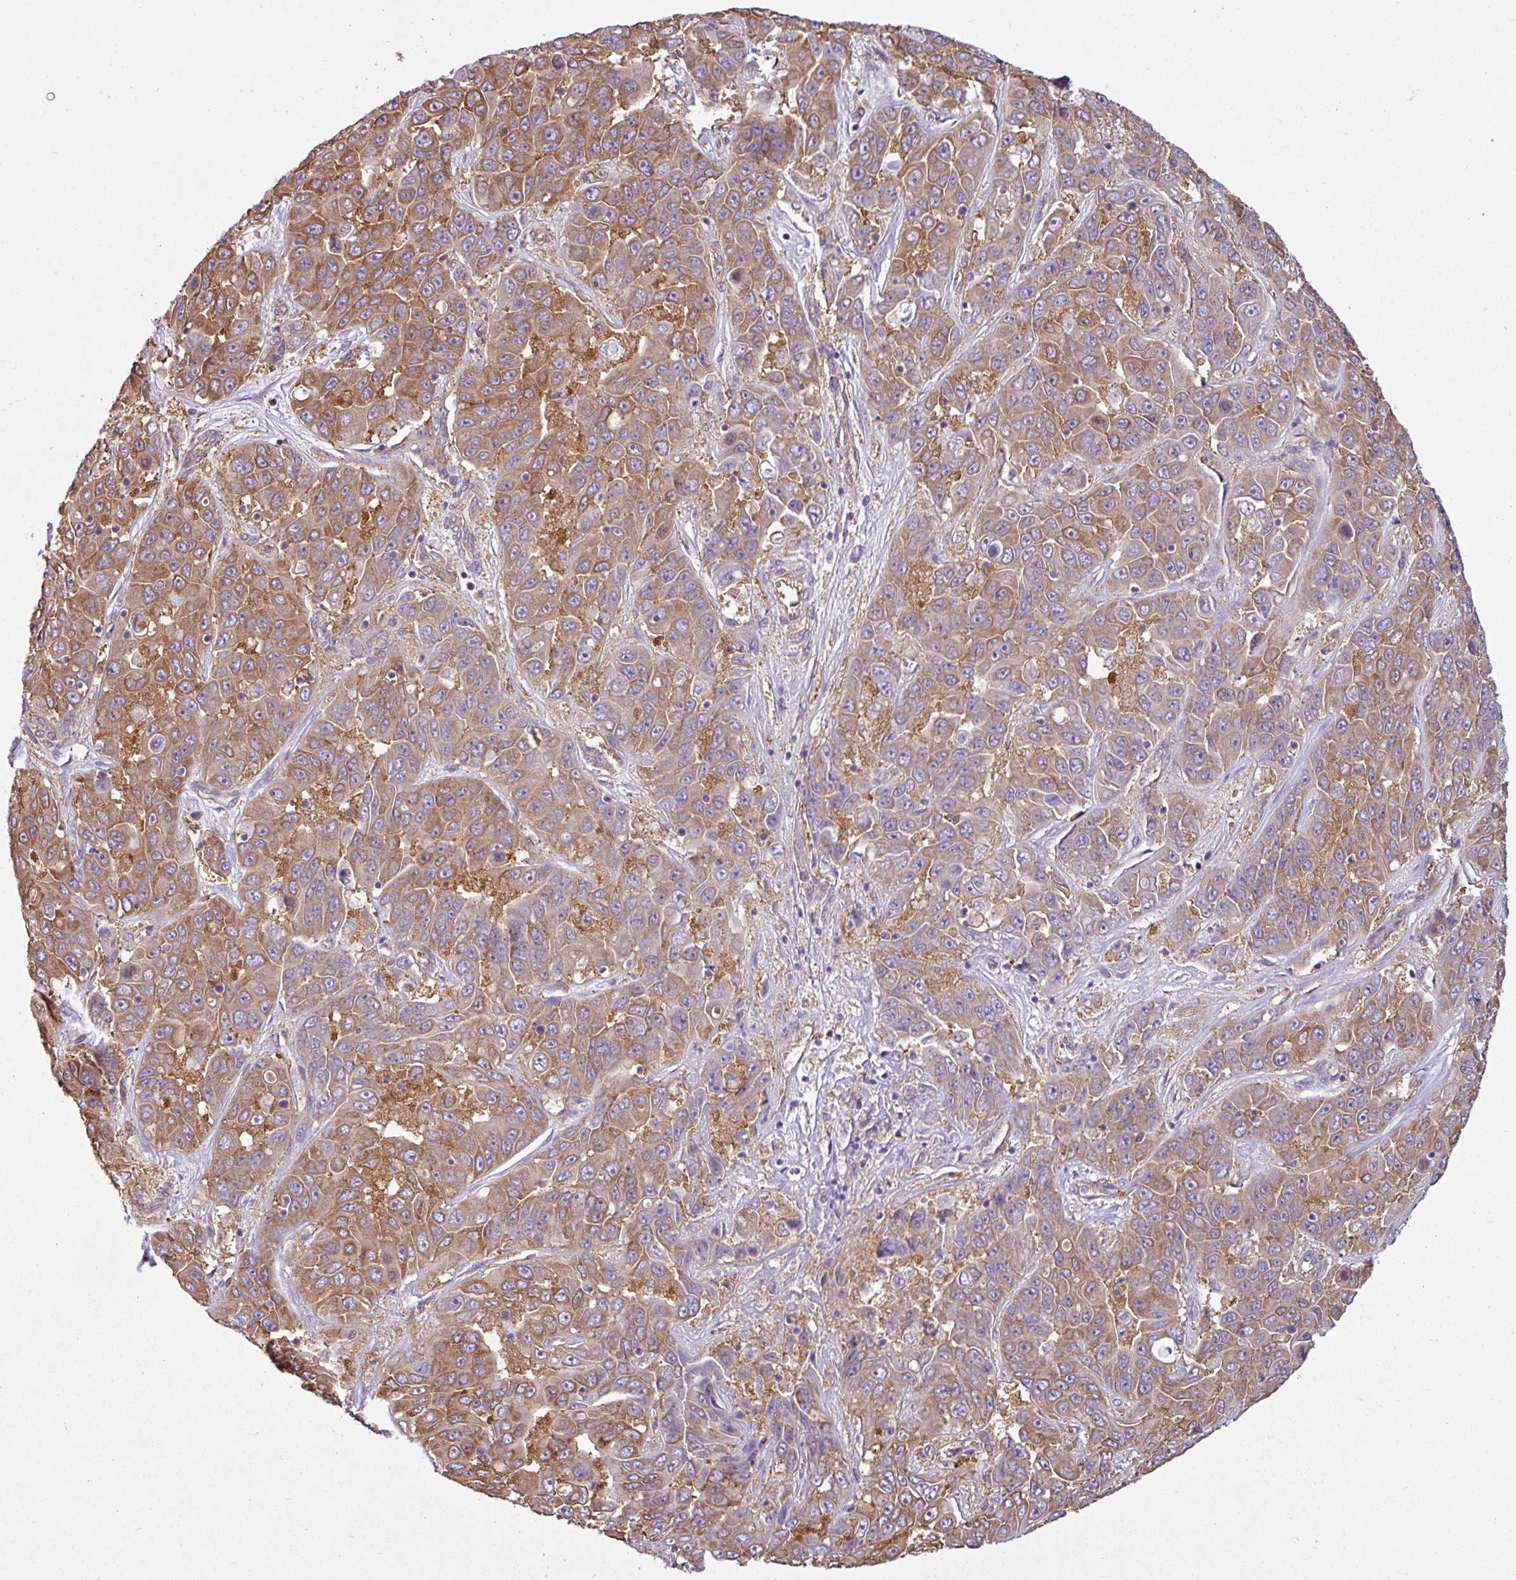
{"staining": {"intensity": "moderate", "quantity": ">75%", "location": "cytoplasmic/membranous"}, "tissue": "liver cancer", "cell_type": "Tumor cells", "image_type": "cancer", "snomed": [{"axis": "morphology", "description": "Cholangiocarcinoma"}, {"axis": "topography", "description": "Liver"}], "caption": "Liver cancer (cholangiocarcinoma) tissue displays moderate cytoplasmic/membranous staining in about >75% of tumor cells, visualized by immunohistochemistry.", "gene": "PACSIN2", "patient": {"sex": "female", "age": 52}}